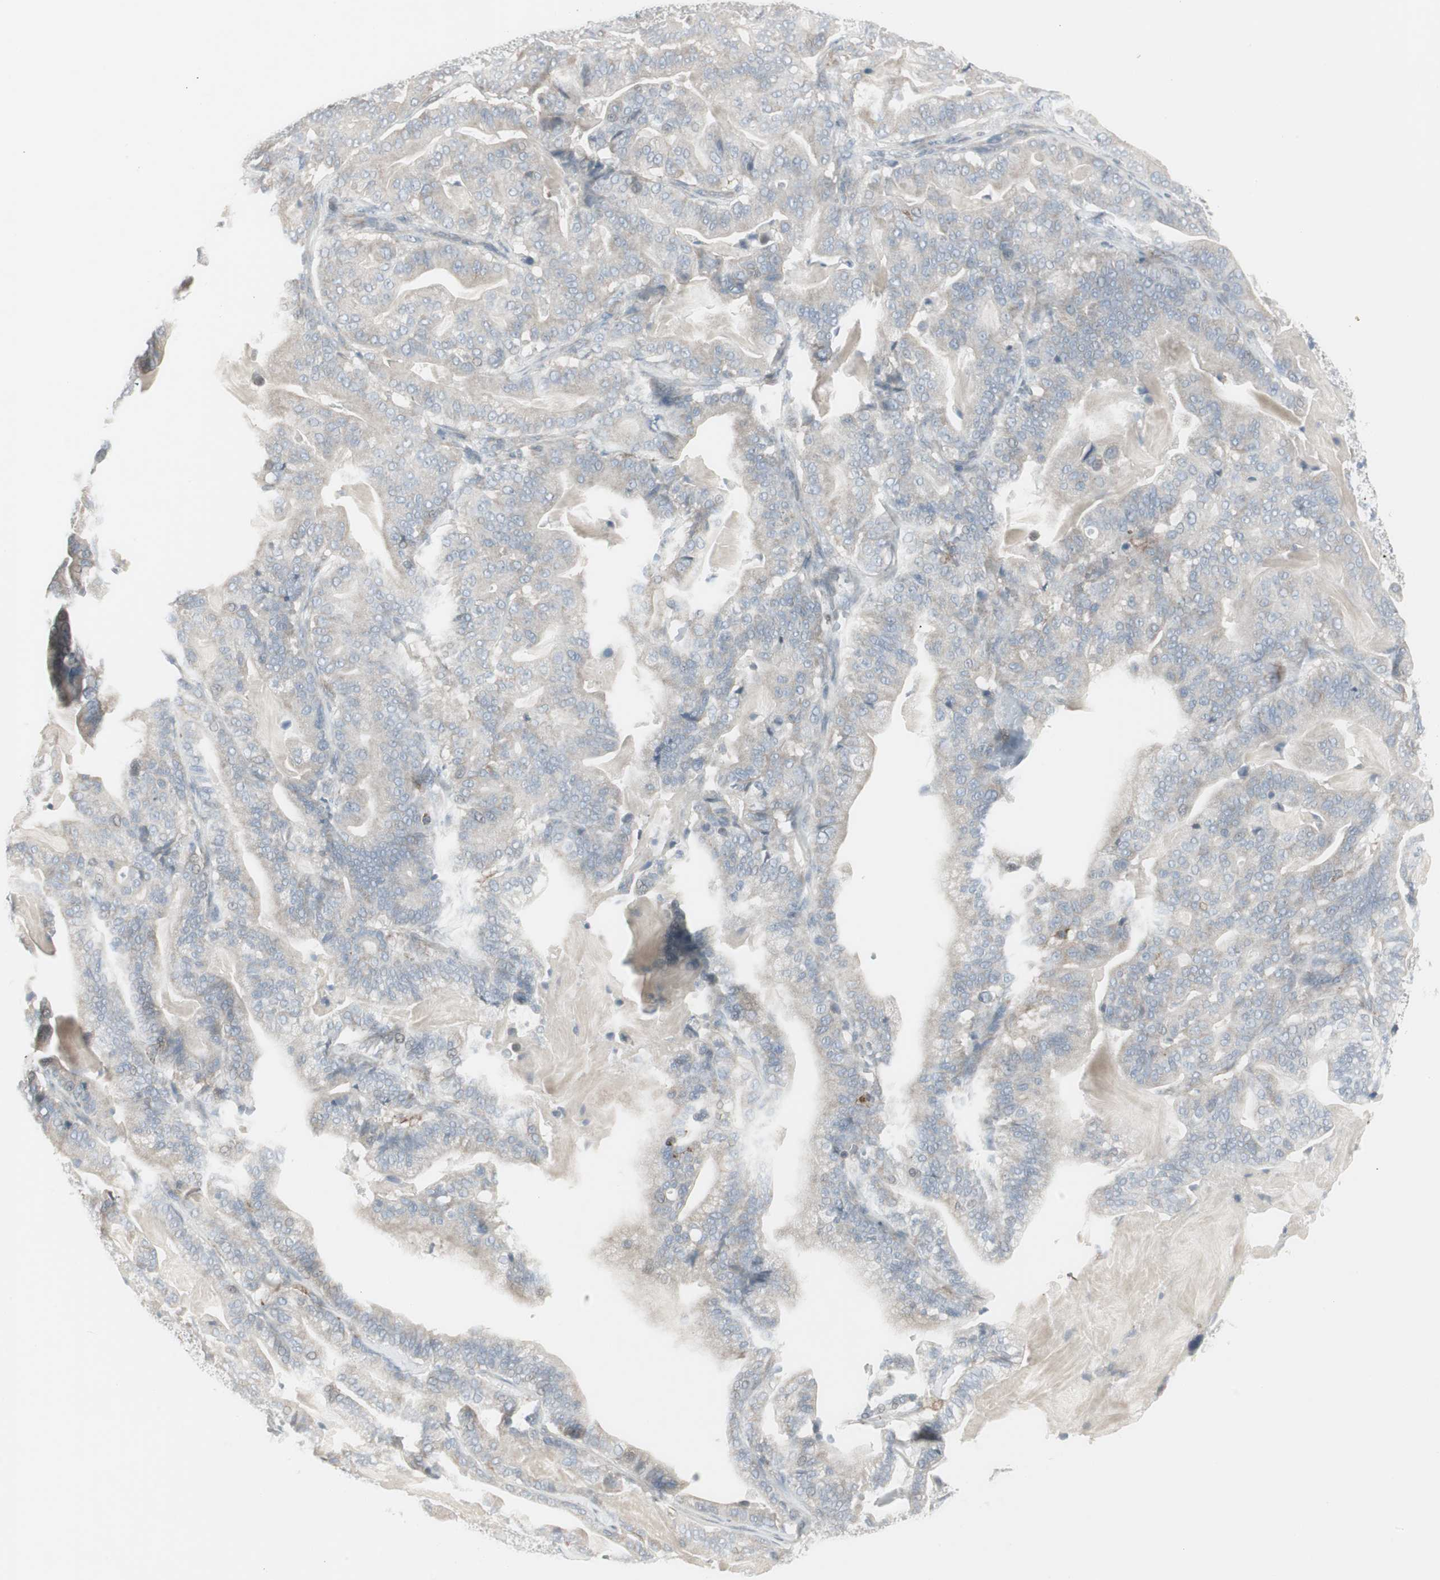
{"staining": {"intensity": "weak", "quantity": "25%-75%", "location": "cytoplasmic/membranous"}, "tissue": "pancreatic cancer", "cell_type": "Tumor cells", "image_type": "cancer", "snomed": [{"axis": "morphology", "description": "Adenocarcinoma, NOS"}, {"axis": "topography", "description": "Pancreas"}], "caption": "High-magnification brightfield microscopy of pancreatic cancer stained with DAB (3,3'-diaminobenzidine) (brown) and counterstained with hematoxylin (blue). tumor cells exhibit weak cytoplasmic/membranous positivity is identified in about25%-75% of cells.", "gene": "MAP4K4", "patient": {"sex": "male", "age": 63}}